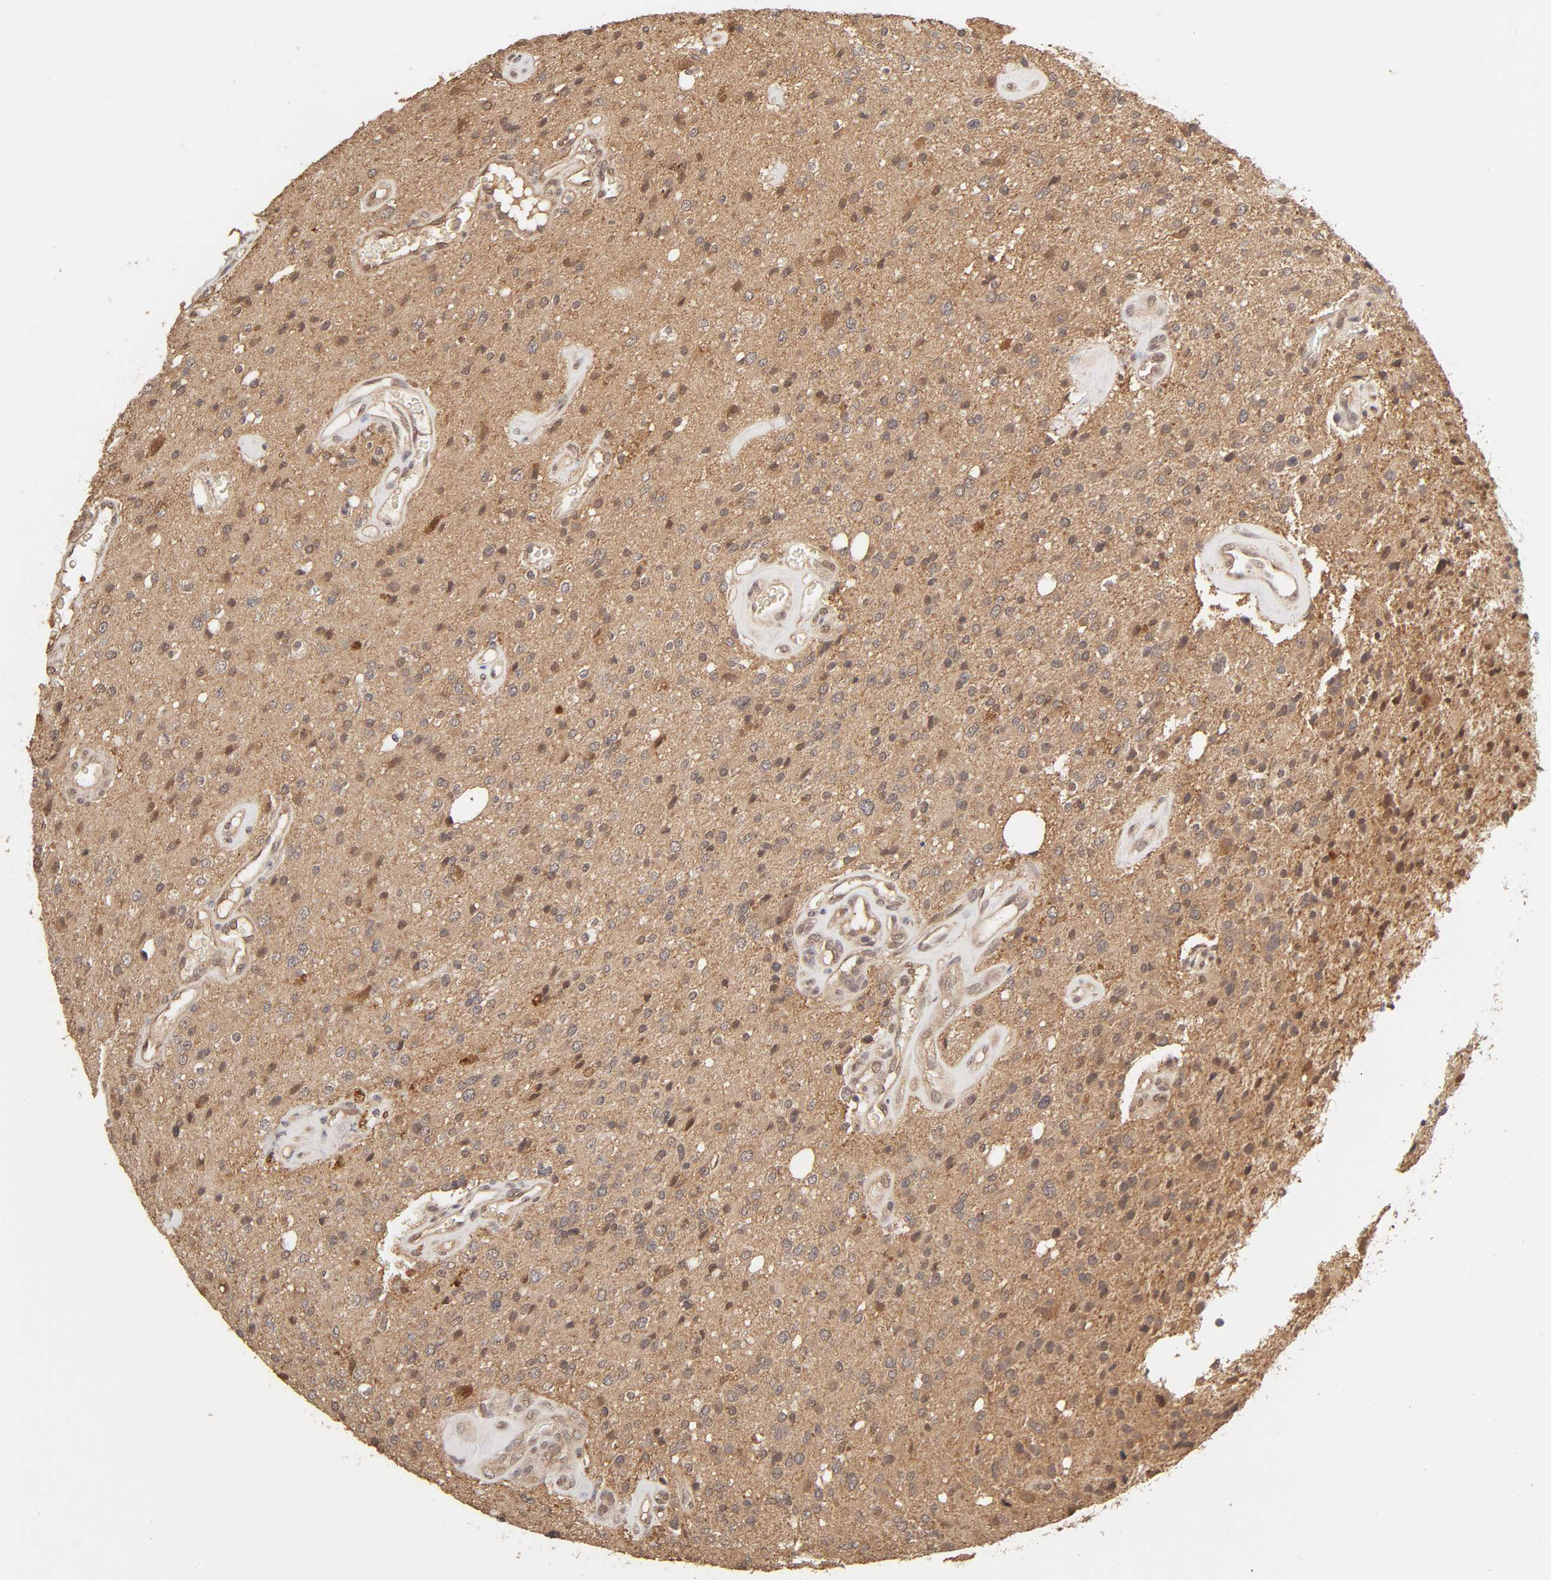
{"staining": {"intensity": "moderate", "quantity": "25%-75%", "location": "cytoplasmic/membranous,nuclear"}, "tissue": "glioma", "cell_type": "Tumor cells", "image_type": "cancer", "snomed": [{"axis": "morphology", "description": "Glioma, malignant, High grade"}, {"axis": "topography", "description": "Brain"}], "caption": "Brown immunohistochemical staining in human glioma demonstrates moderate cytoplasmic/membranous and nuclear staining in approximately 25%-75% of tumor cells.", "gene": "MAPK1", "patient": {"sex": "male", "age": 47}}